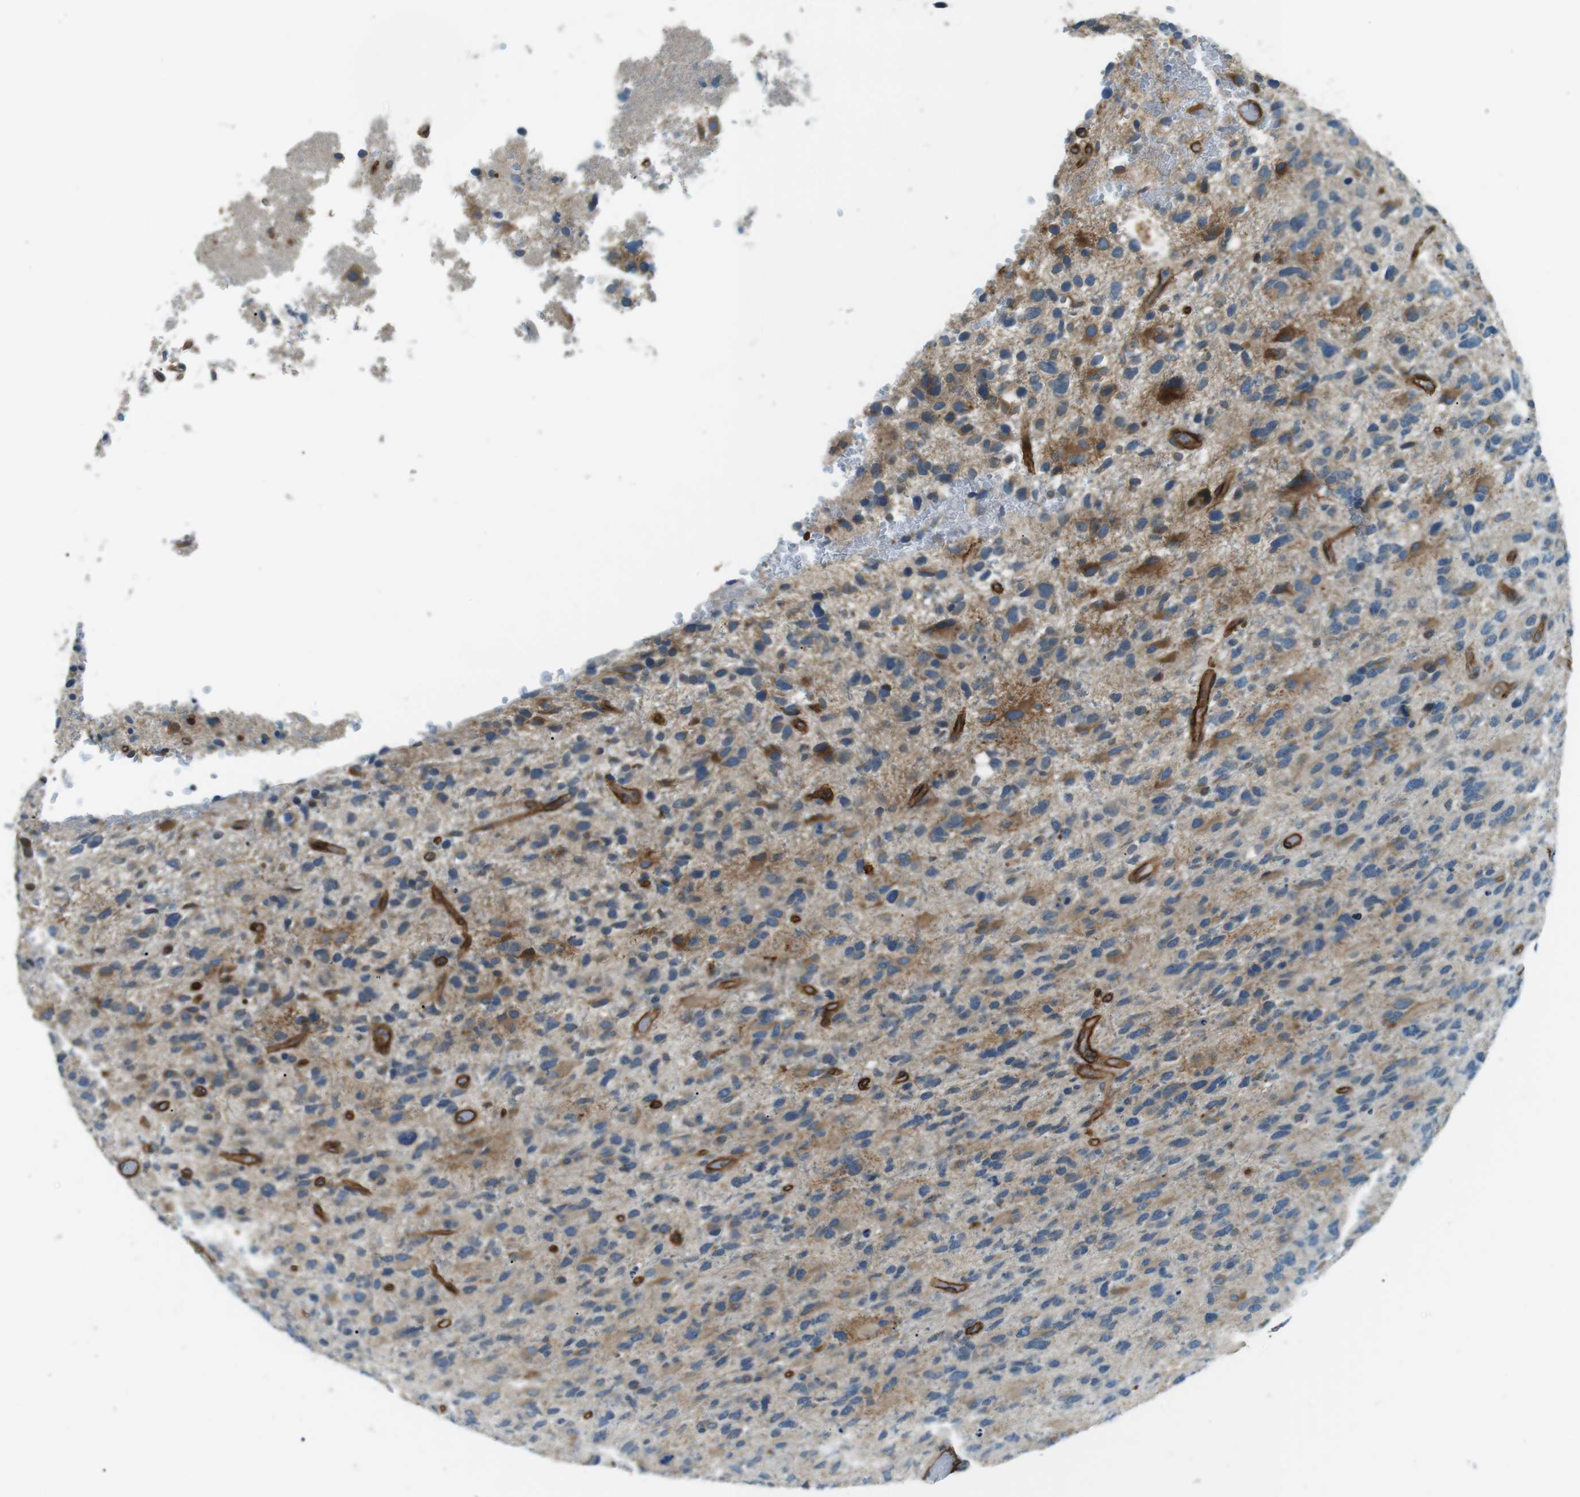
{"staining": {"intensity": "moderate", "quantity": ">75%", "location": "cytoplasmic/membranous"}, "tissue": "glioma", "cell_type": "Tumor cells", "image_type": "cancer", "snomed": [{"axis": "morphology", "description": "Glioma, malignant, High grade"}, {"axis": "topography", "description": "Brain"}], "caption": "A brown stain highlights moderate cytoplasmic/membranous staining of a protein in glioma tumor cells.", "gene": "ODR4", "patient": {"sex": "female", "age": 58}}